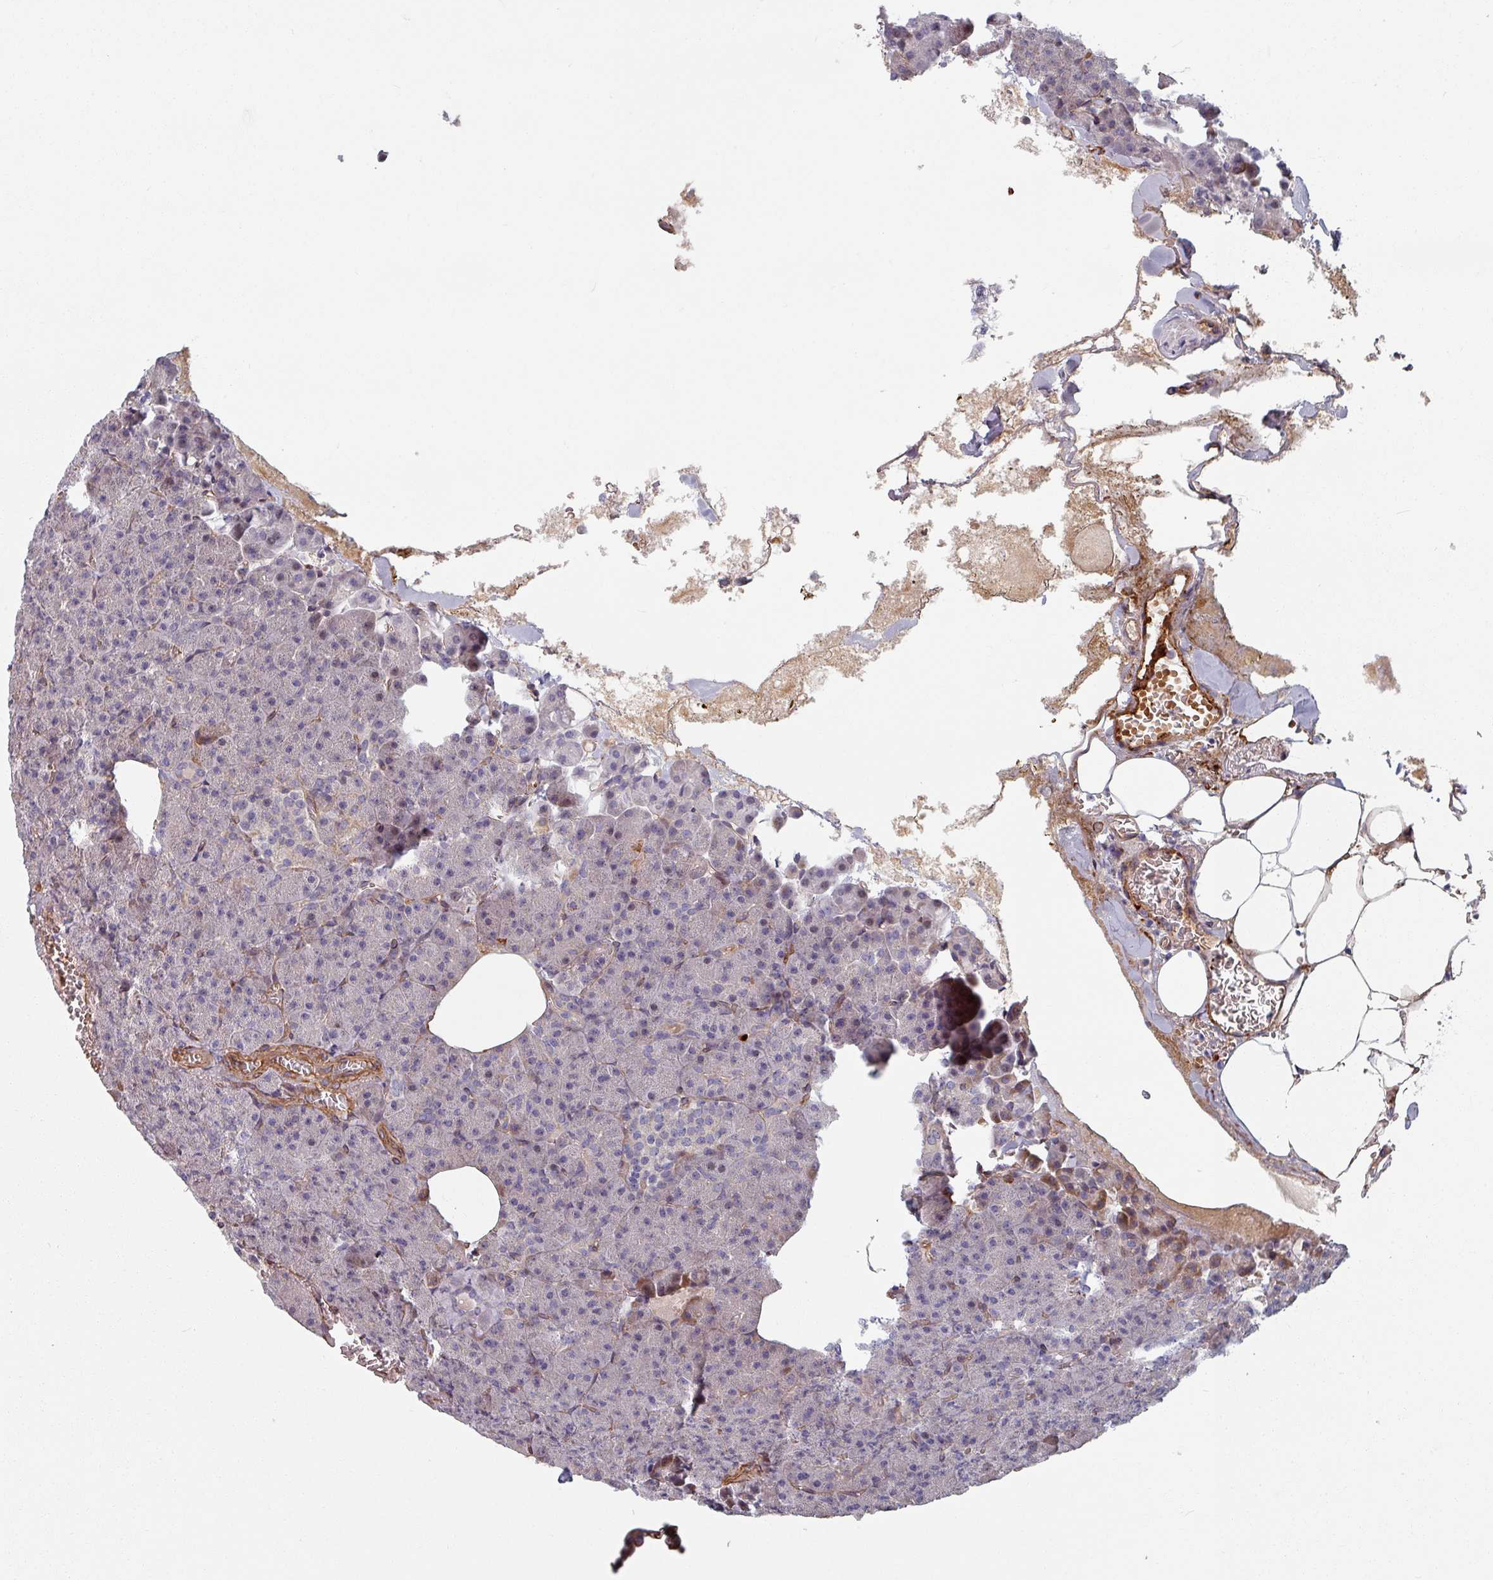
{"staining": {"intensity": "negative", "quantity": "none", "location": "none"}, "tissue": "pancreas", "cell_type": "Exocrine glandular cells", "image_type": "normal", "snomed": [{"axis": "morphology", "description": "Normal tissue, NOS"}, {"axis": "topography", "description": "Pancreas"}], "caption": "Benign pancreas was stained to show a protein in brown. There is no significant positivity in exocrine glandular cells.", "gene": "C4BPB", "patient": {"sex": "female", "age": 74}}